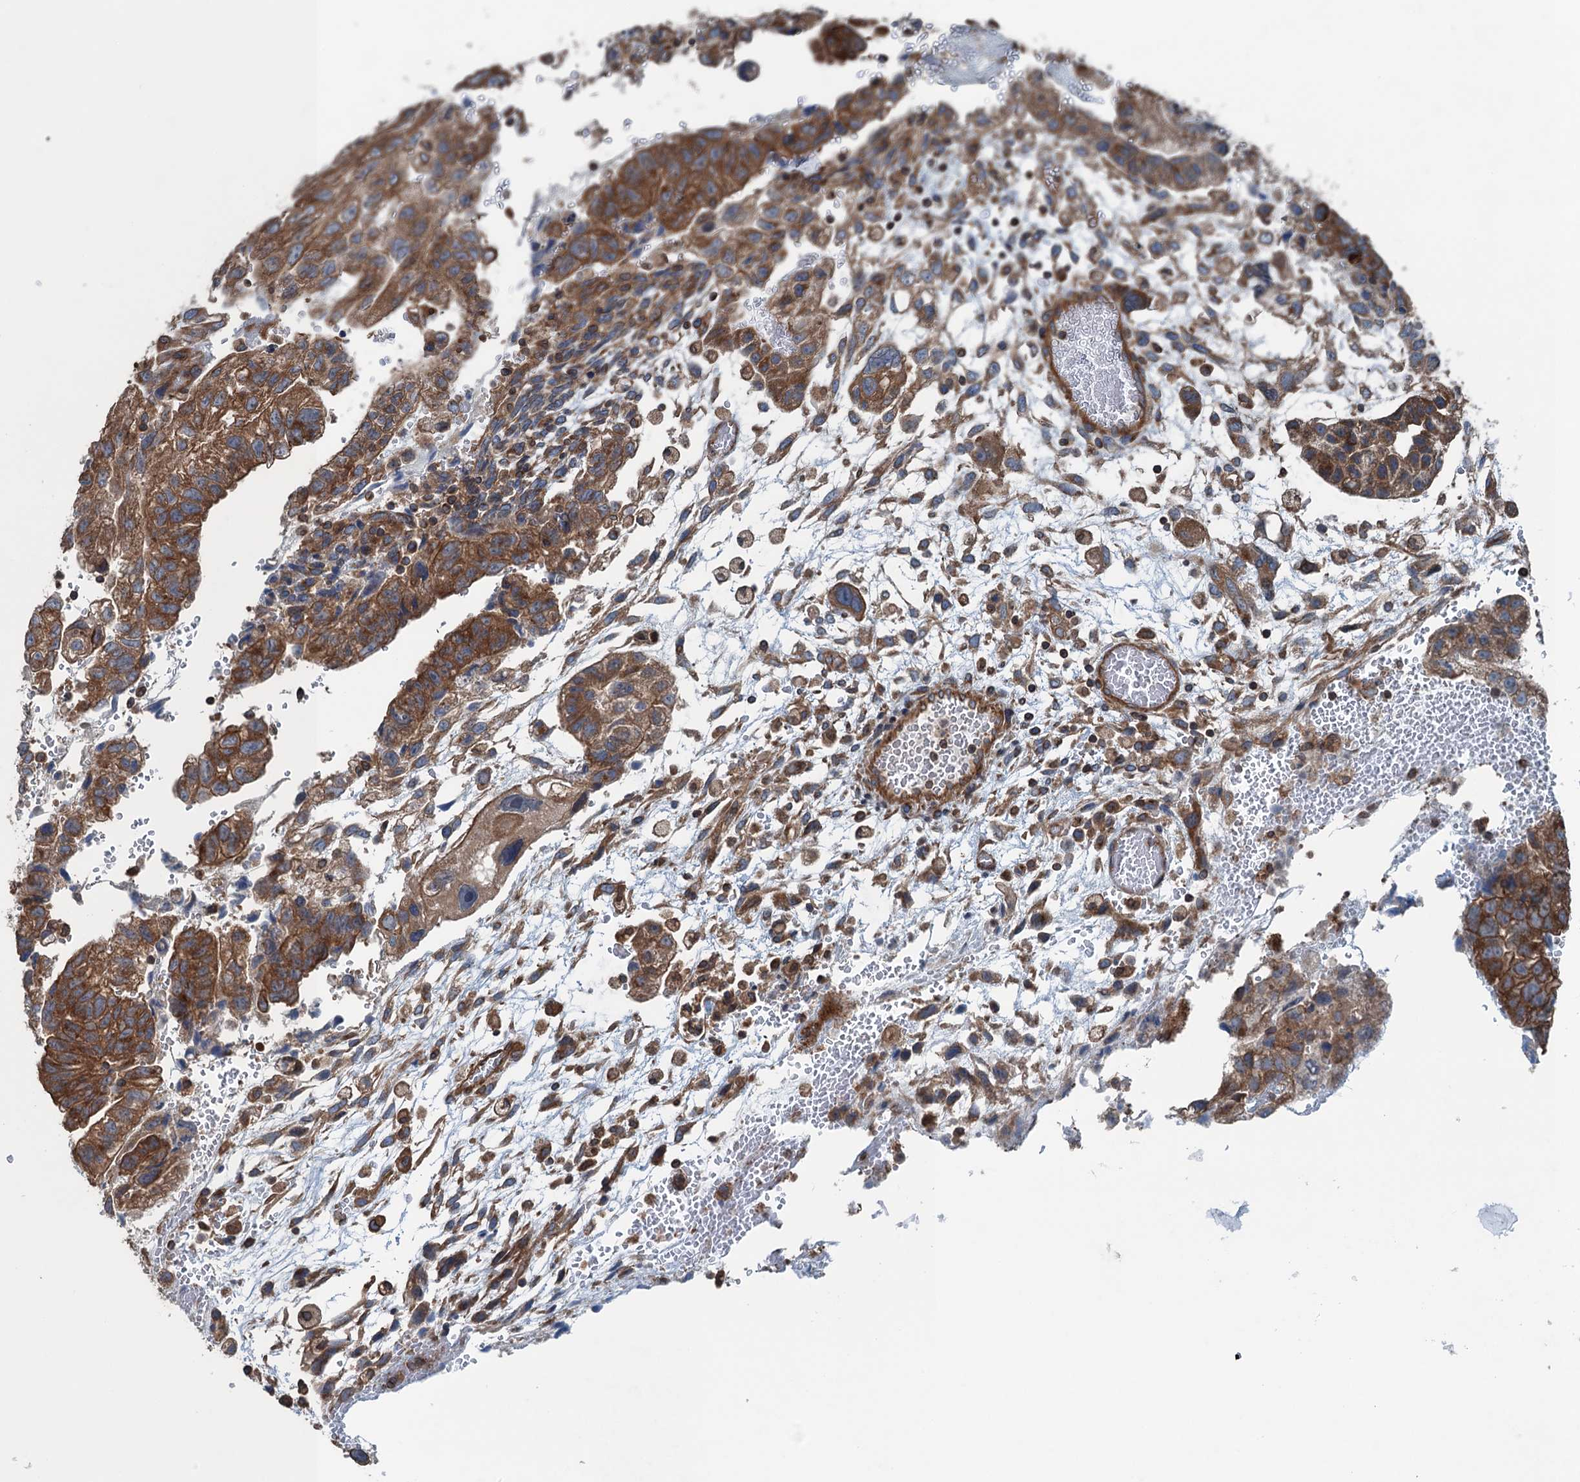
{"staining": {"intensity": "strong", "quantity": ">75%", "location": "cytoplasmic/membranous"}, "tissue": "testis cancer", "cell_type": "Tumor cells", "image_type": "cancer", "snomed": [{"axis": "morphology", "description": "Carcinoma, Embryonal, NOS"}, {"axis": "topography", "description": "Testis"}], "caption": "Testis embryonal carcinoma stained with DAB (3,3'-diaminobenzidine) immunohistochemistry (IHC) shows high levels of strong cytoplasmic/membranous staining in approximately >75% of tumor cells.", "gene": "TRAPPC8", "patient": {"sex": "male", "age": 36}}